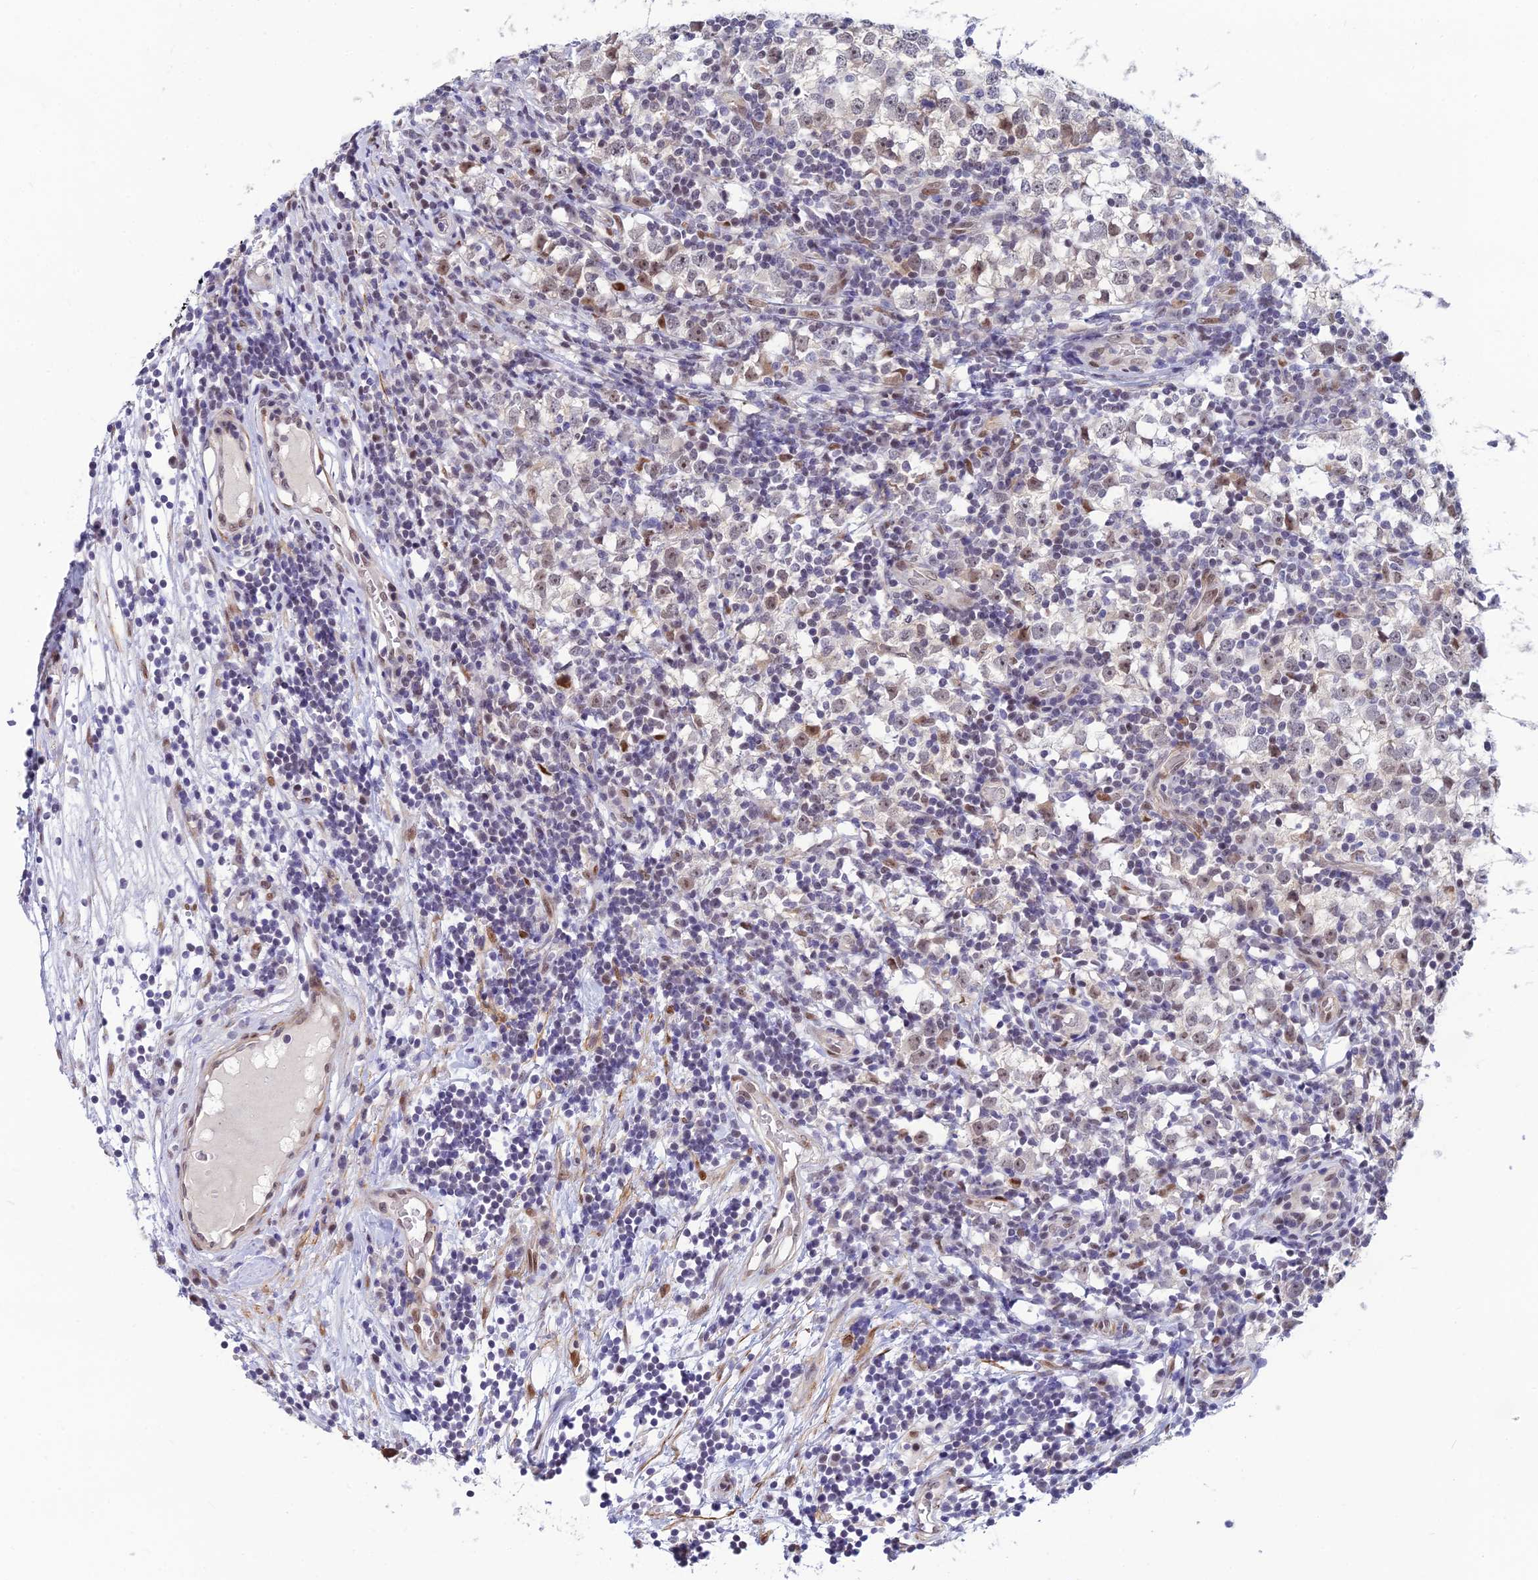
{"staining": {"intensity": "moderate", "quantity": "25%-75%", "location": "nuclear"}, "tissue": "testis cancer", "cell_type": "Tumor cells", "image_type": "cancer", "snomed": [{"axis": "morphology", "description": "Seminoma, NOS"}, {"axis": "topography", "description": "Testis"}], "caption": "Testis seminoma was stained to show a protein in brown. There is medium levels of moderate nuclear positivity in approximately 25%-75% of tumor cells. (DAB IHC, brown staining for protein, blue staining for nuclei).", "gene": "CLK4", "patient": {"sex": "male", "age": 65}}